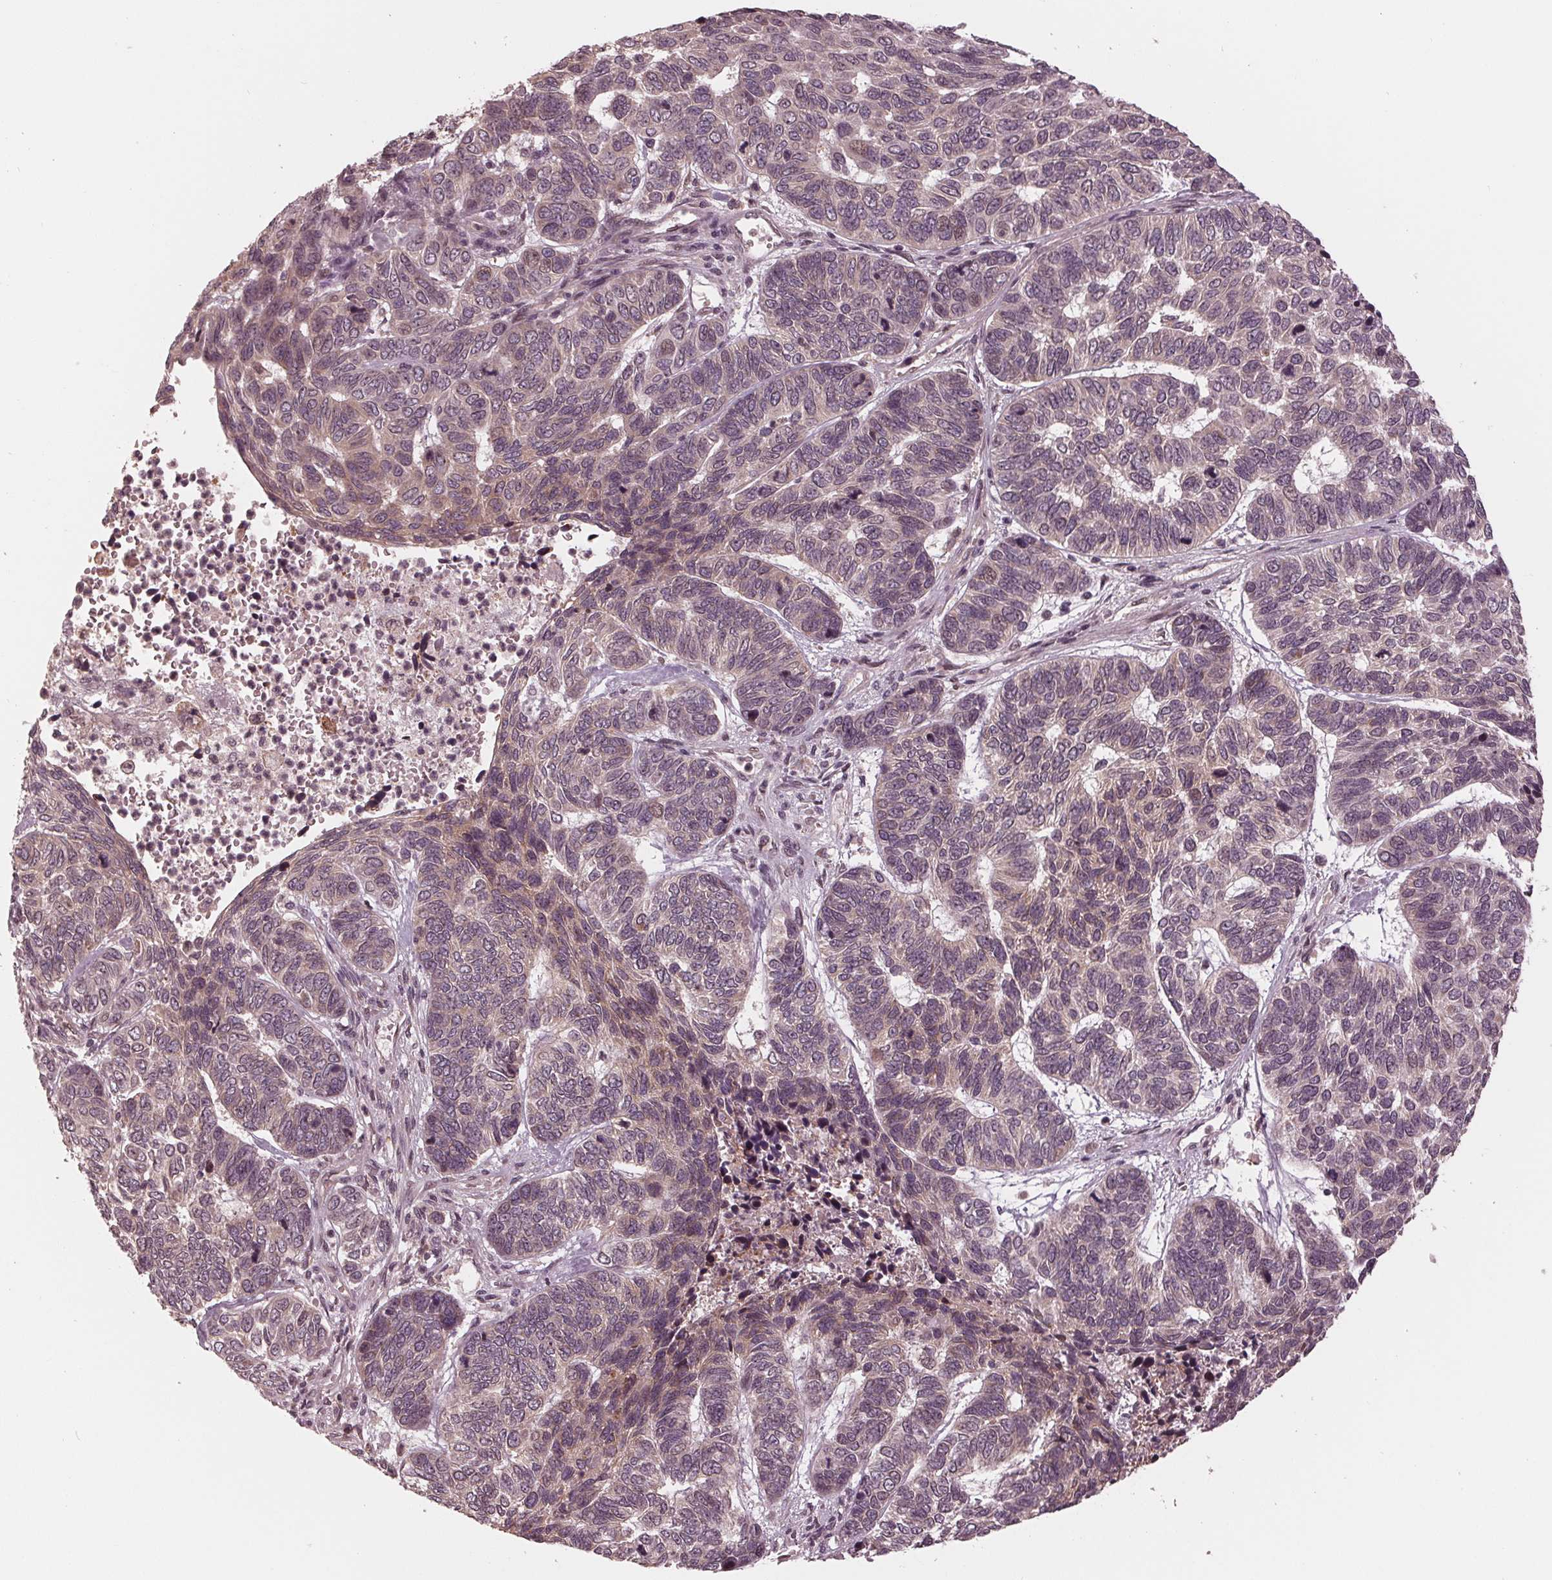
{"staining": {"intensity": "weak", "quantity": "<25%", "location": "cytoplasmic/membranous,nuclear"}, "tissue": "skin cancer", "cell_type": "Tumor cells", "image_type": "cancer", "snomed": [{"axis": "morphology", "description": "Basal cell carcinoma"}, {"axis": "topography", "description": "Skin"}], "caption": "Tumor cells show no significant staining in skin cancer.", "gene": "ZNF471", "patient": {"sex": "female", "age": 65}}